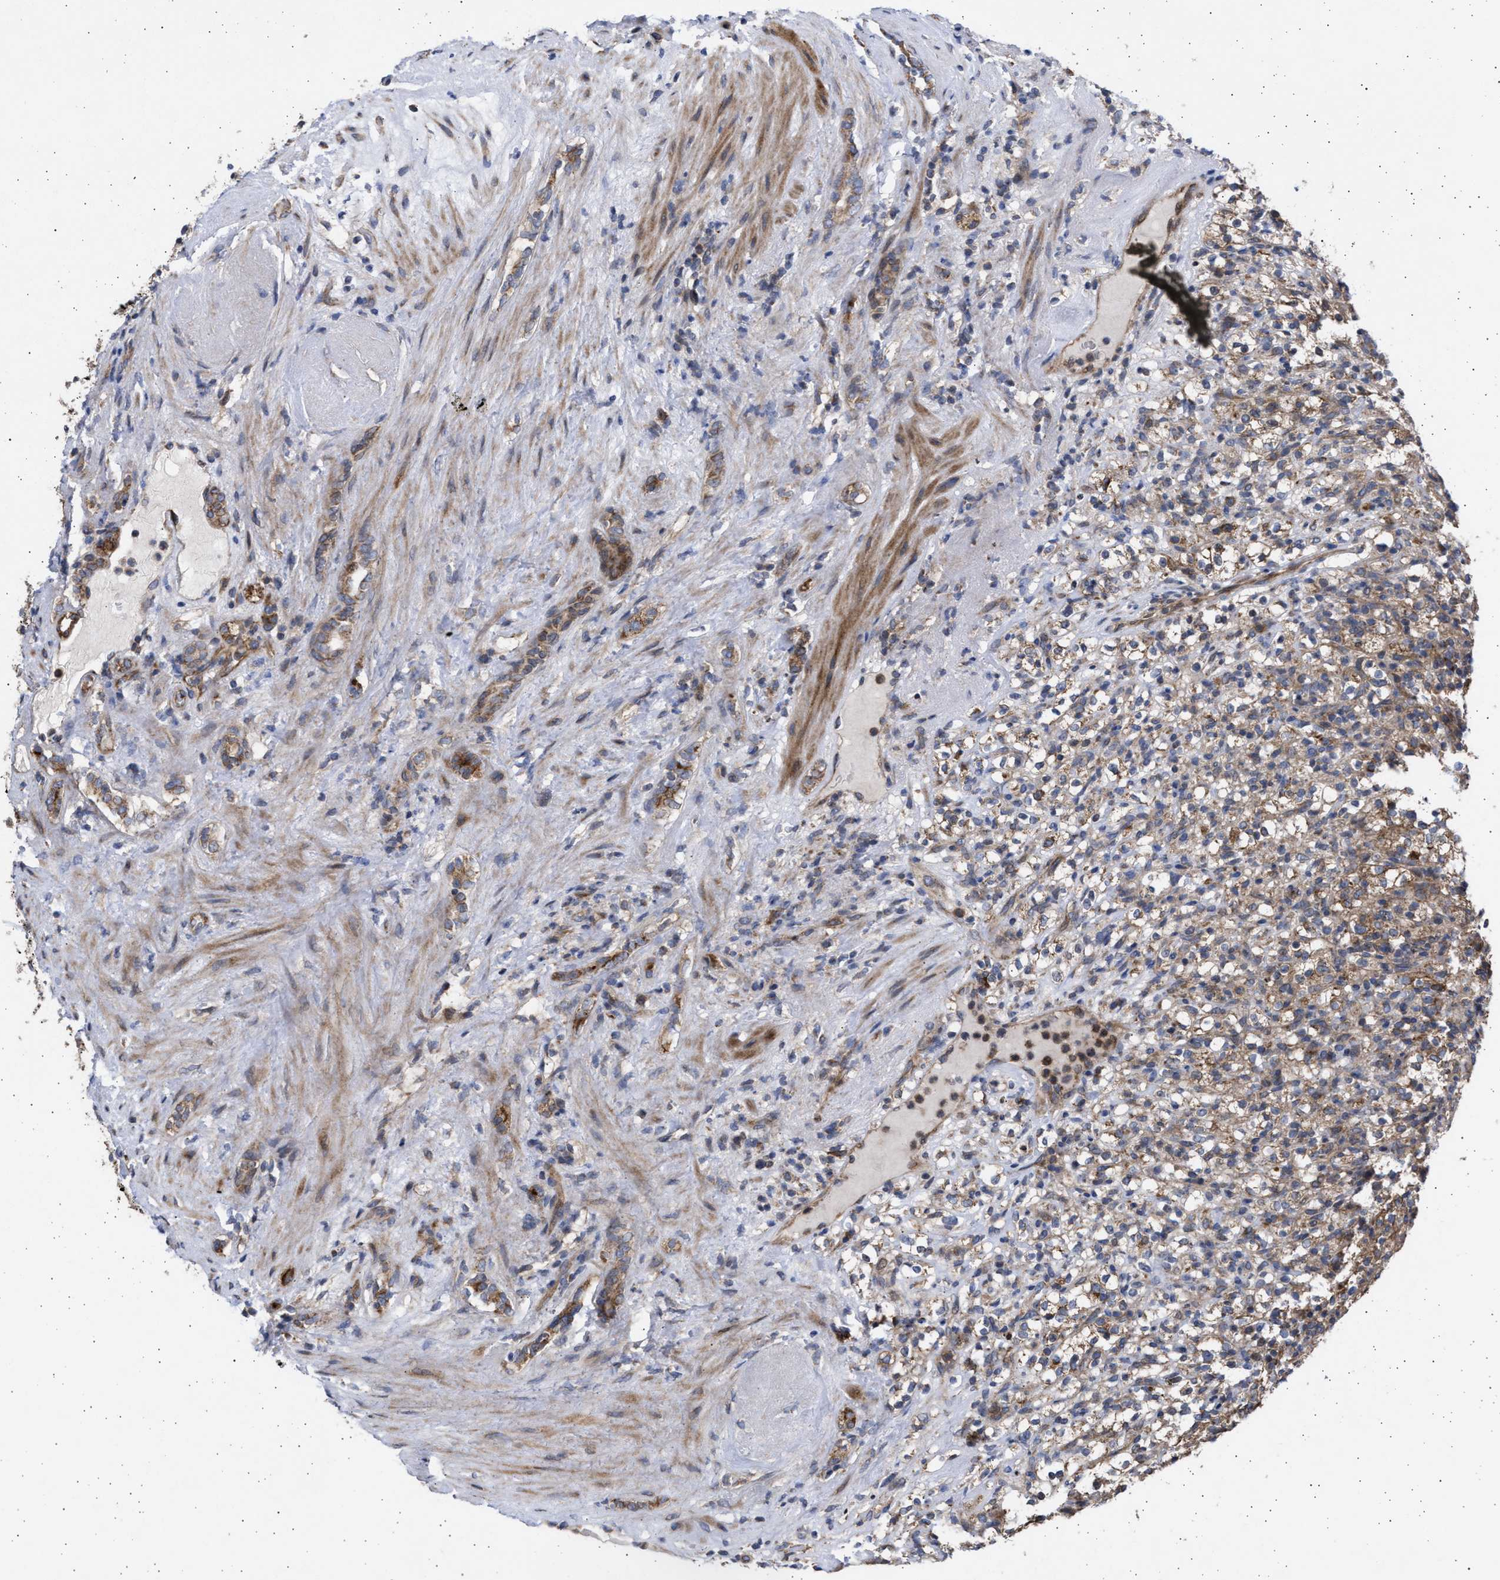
{"staining": {"intensity": "strong", "quantity": "25%-75%", "location": "cytoplasmic/membranous"}, "tissue": "renal cancer", "cell_type": "Tumor cells", "image_type": "cancer", "snomed": [{"axis": "morphology", "description": "Normal tissue, NOS"}, {"axis": "morphology", "description": "Adenocarcinoma, NOS"}, {"axis": "topography", "description": "Kidney"}], "caption": "Renal adenocarcinoma stained for a protein shows strong cytoplasmic/membranous positivity in tumor cells. Using DAB (3,3'-diaminobenzidine) (brown) and hematoxylin (blue) stains, captured at high magnification using brightfield microscopy.", "gene": "TTC19", "patient": {"sex": "female", "age": 72}}